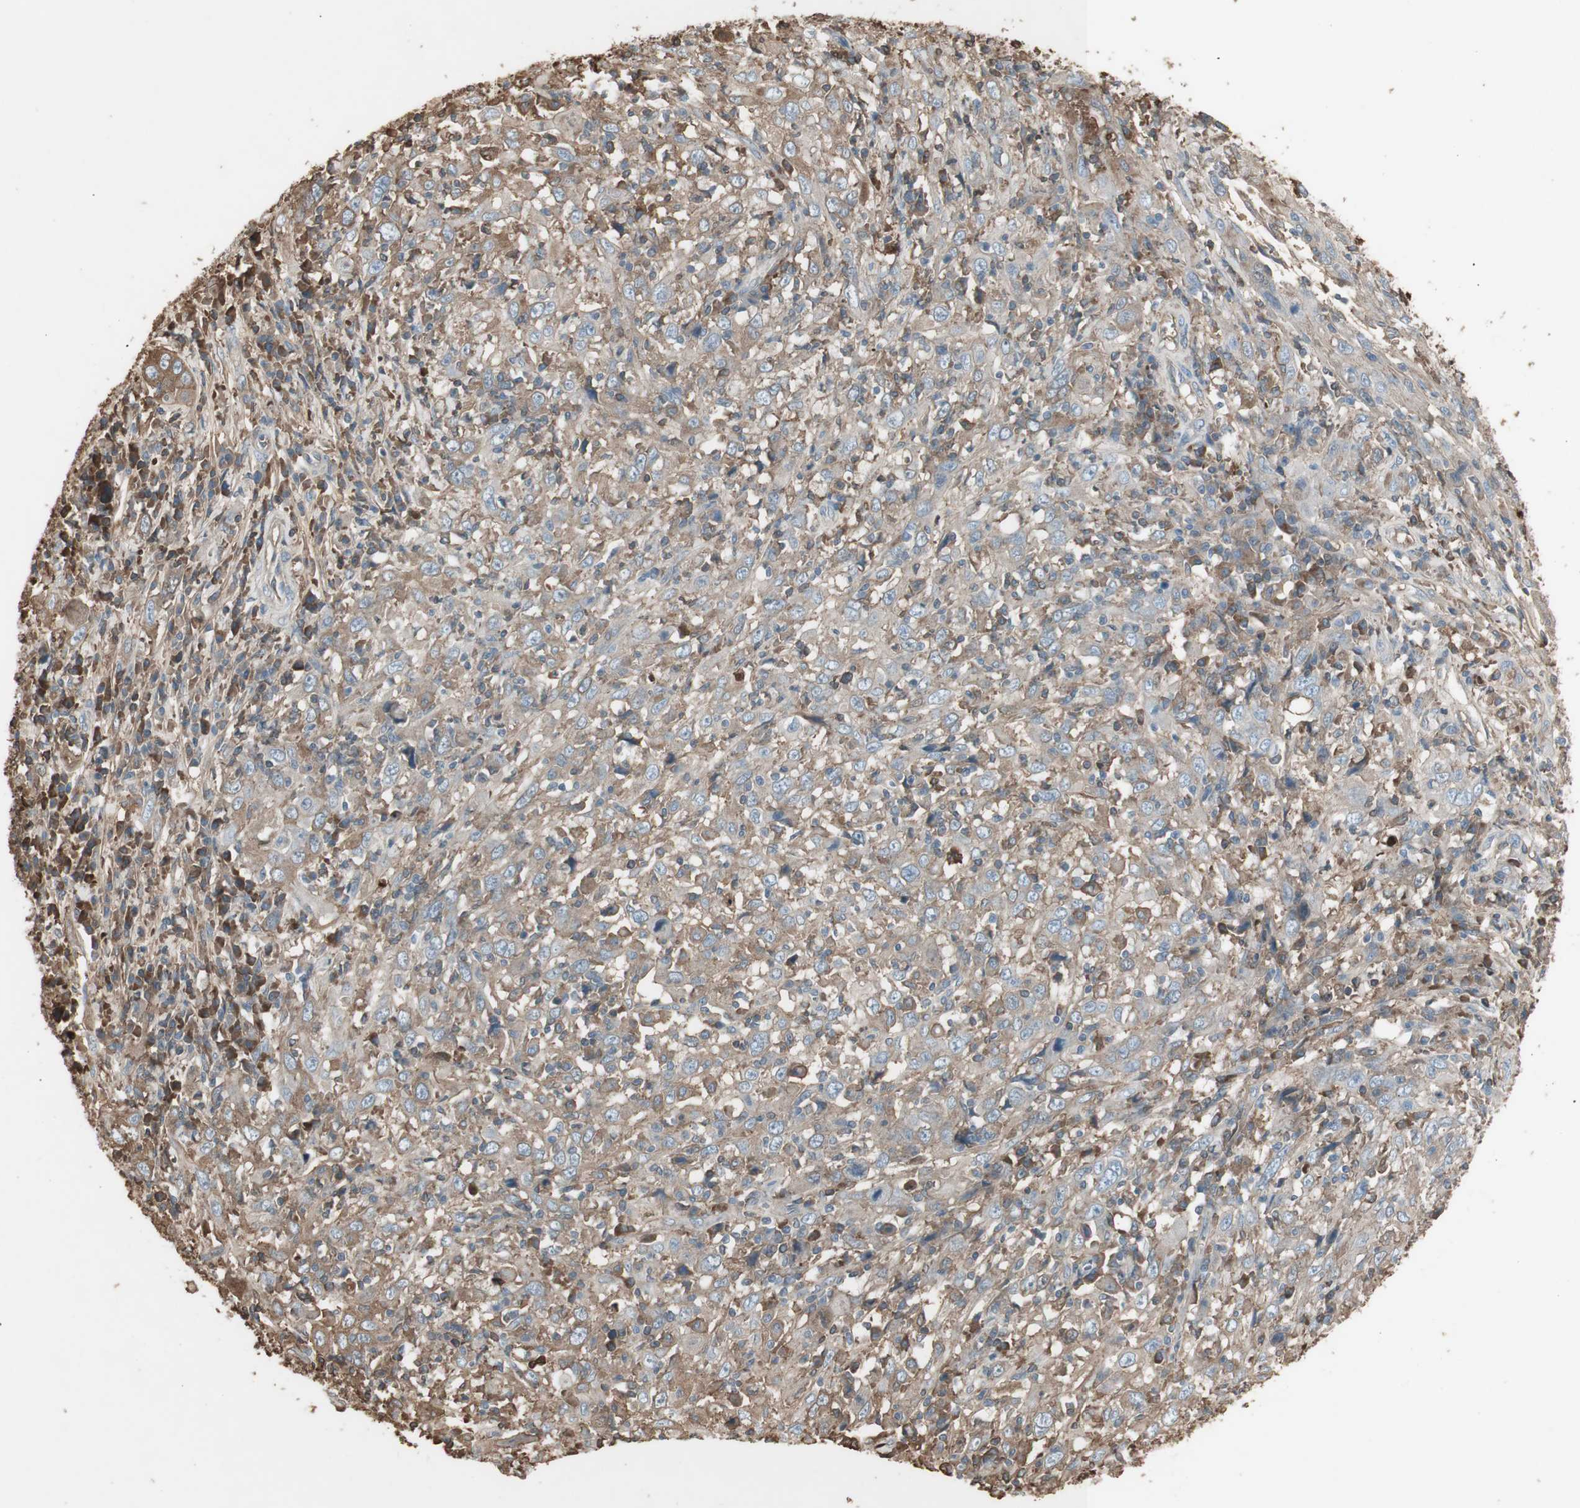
{"staining": {"intensity": "weak", "quantity": ">75%", "location": "cytoplasmic/membranous"}, "tissue": "cervical cancer", "cell_type": "Tumor cells", "image_type": "cancer", "snomed": [{"axis": "morphology", "description": "Squamous cell carcinoma, NOS"}, {"axis": "topography", "description": "Cervix"}], "caption": "Cervical cancer tissue reveals weak cytoplasmic/membranous staining in about >75% of tumor cells, visualized by immunohistochemistry. Immunohistochemistry (ihc) stains the protein in brown and the nuclei are stained blue.", "gene": "MMP14", "patient": {"sex": "female", "age": 46}}